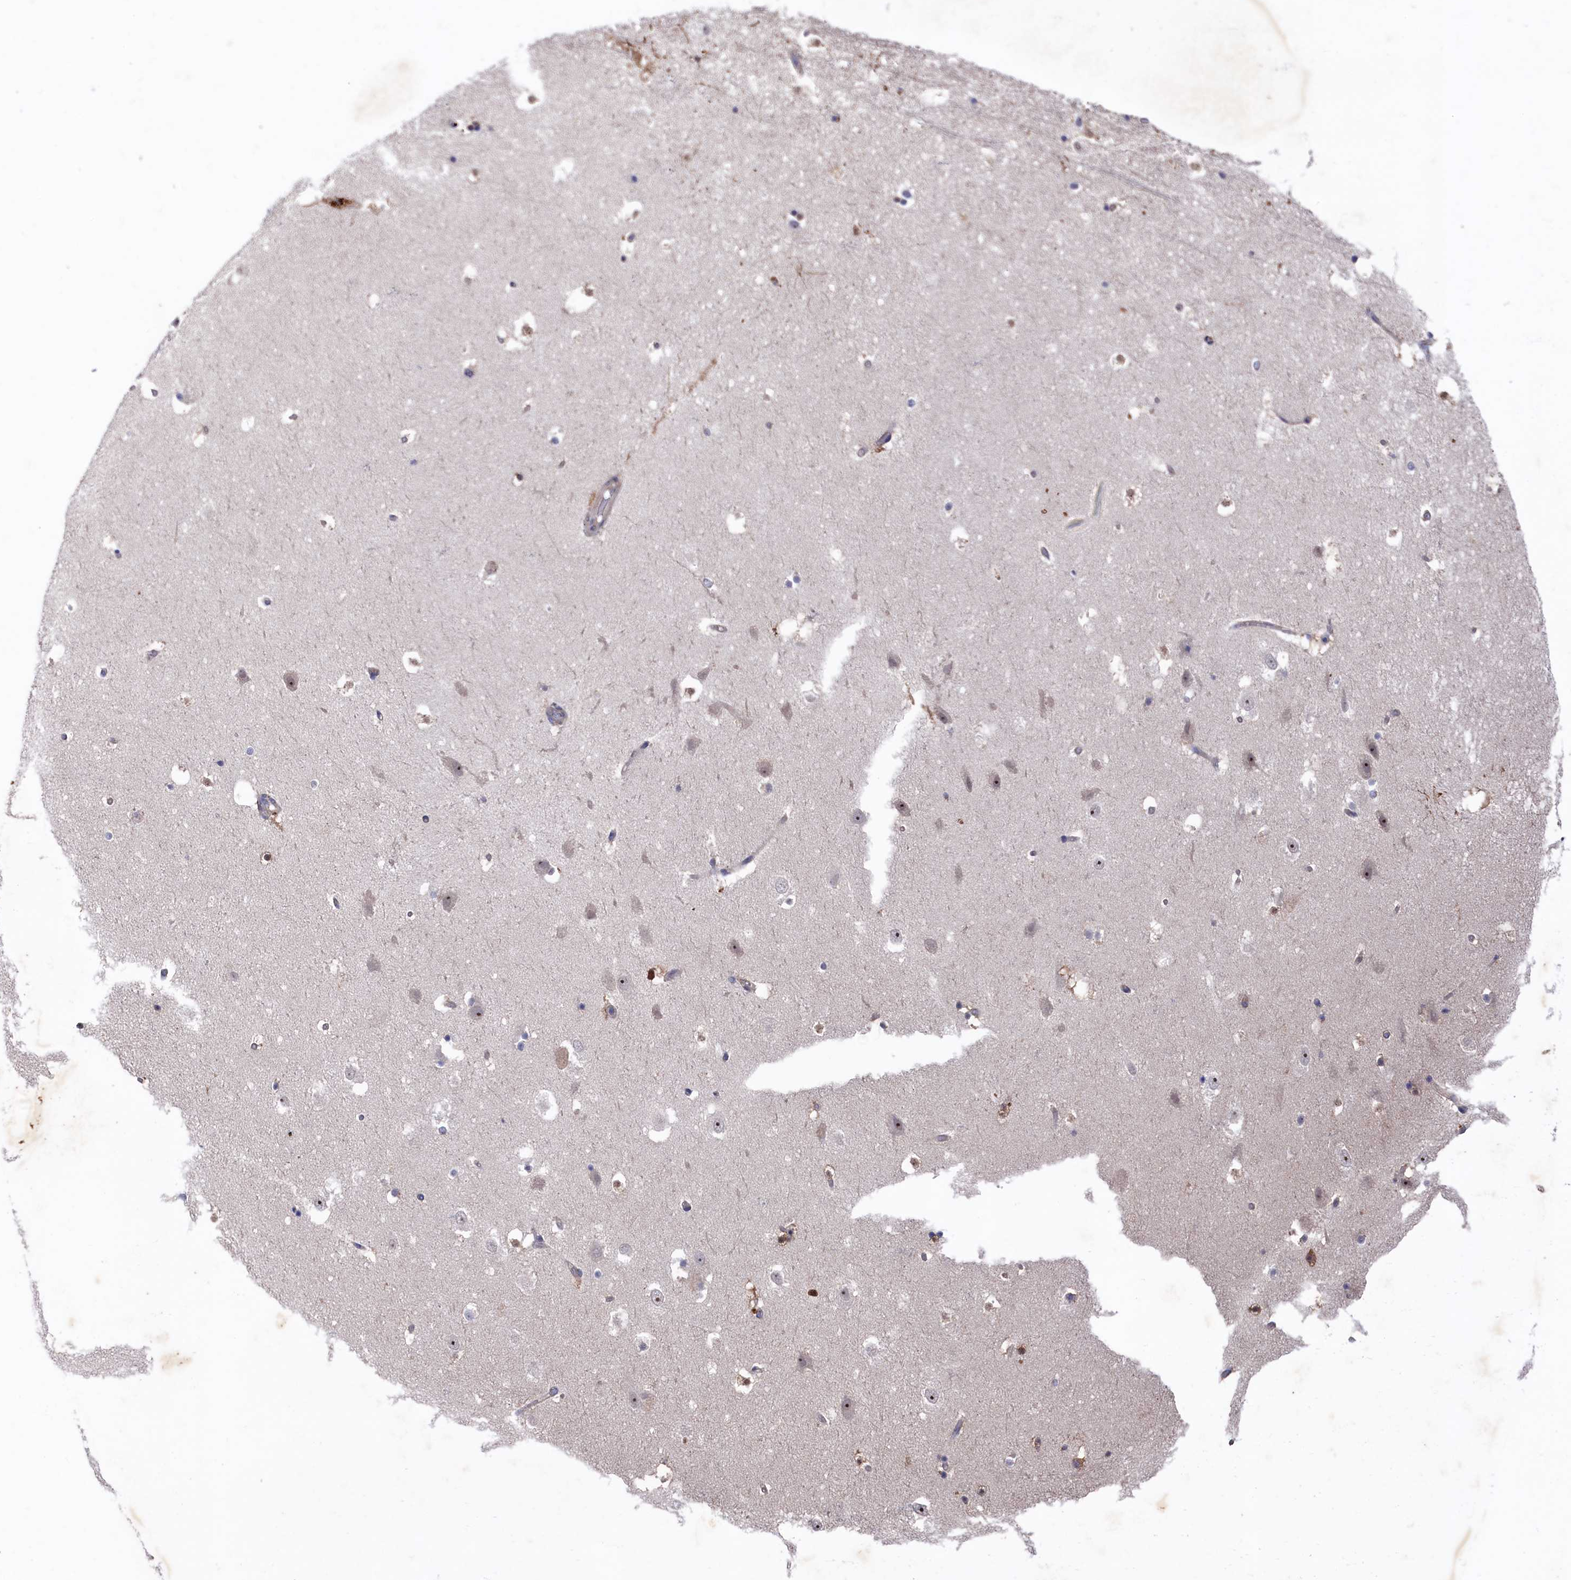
{"staining": {"intensity": "weak", "quantity": "<25%", "location": "cytoplasmic/membranous"}, "tissue": "hippocampus", "cell_type": "Glial cells", "image_type": "normal", "snomed": [{"axis": "morphology", "description": "Normal tissue, NOS"}, {"axis": "topography", "description": "Hippocampus"}], "caption": "Histopathology image shows no protein positivity in glial cells of normal hippocampus. The staining was performed using DAB (3,3'-diaminobenzidine) to visualize the protein expression in brown, while the nuclei were stained in blue with hematoxylin (Magnification: 20x).", "gene": "RNH1", "patient": {"sex": "female", "age": 52}}